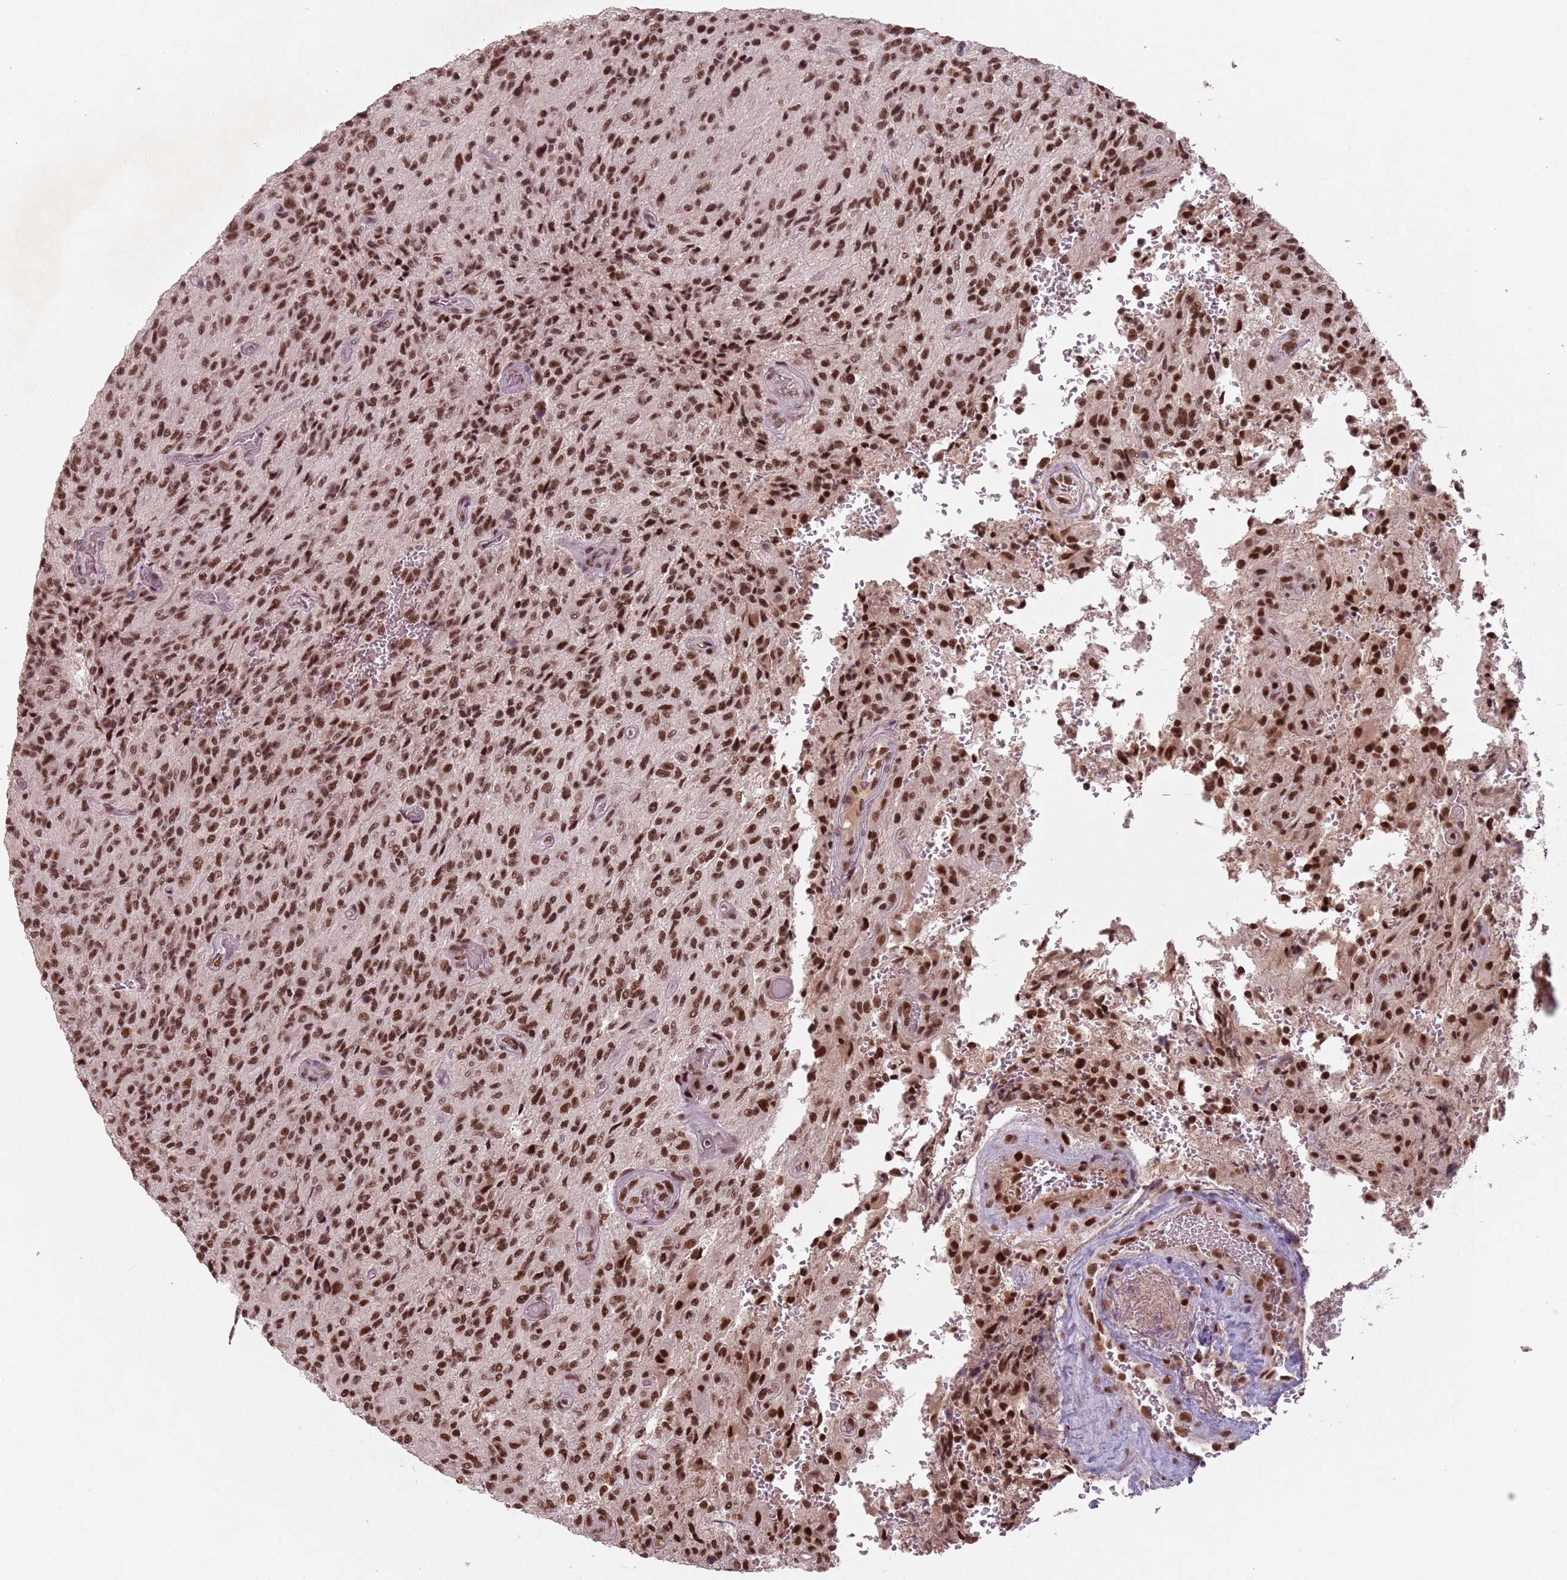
{"staining": {"intensity": "strong", "quantity": ">75%", "location": "nuclear"}, "tissue": "glioma", "cell_type": "Tumor cells", "image_type": "cancer", "snomed": [{"axis": "morphology", "description": "Normal tissue, NOS"}, {"axis": "morphology", "description": "Glioma, malignant, High grade"}, {"axis": "topography", "description": "Cerebral cortex"}], "caption": "High-power microscopy captured an IHC histopathology image of malignant glioma (high-grade), revealing strong nuclear positivity in about >75% of tumor cells. (Stains: DAB in brown, nuclei in blue, Microscopy: brightfield microscopy at high magnification).", "gene": "NCBP1", "patient": {"sex": "male", "age": 56}}